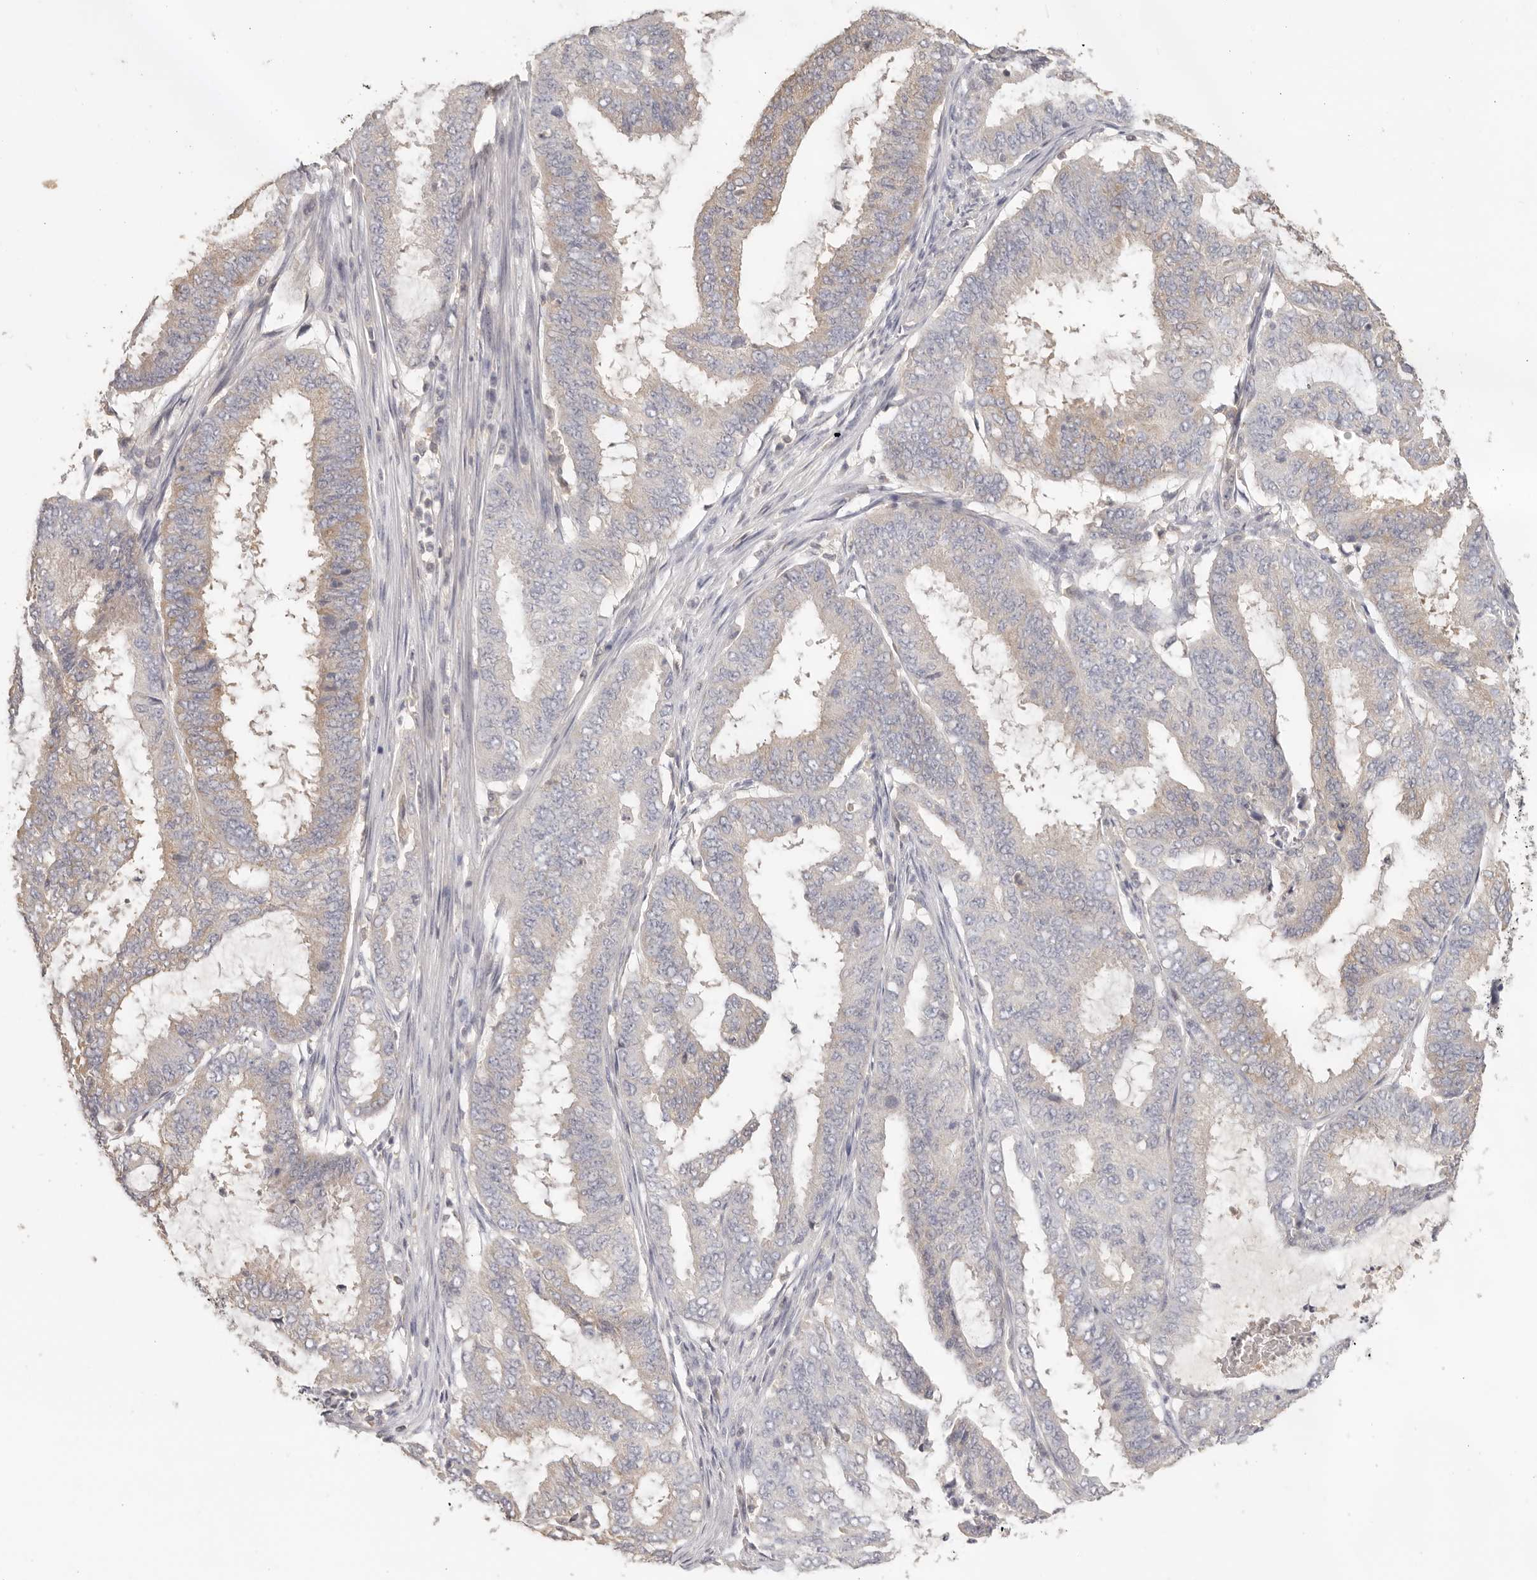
{"staining": {"intensity": "weak", "quantity": "25%-75%", "location": "cytoplasmic/membranous"}, "tissue": "endometrial cancer", "cell_type": "Tumor cells", "image_type": "cancer", "snomed": [{"axis": "morphology", "description": "Adenocarcinoma, NOS"}, {"axis": "topography", "description": "Endometrium"}], "caption": "Brown immunohistochemical staining in endometrial adenocarcinoma reveals weak cytoplasmic/membranous expression in approximately 25%-75% of tumor cells.", "gene": "CSK", "patient": {"sex": "female", "age": 51}}